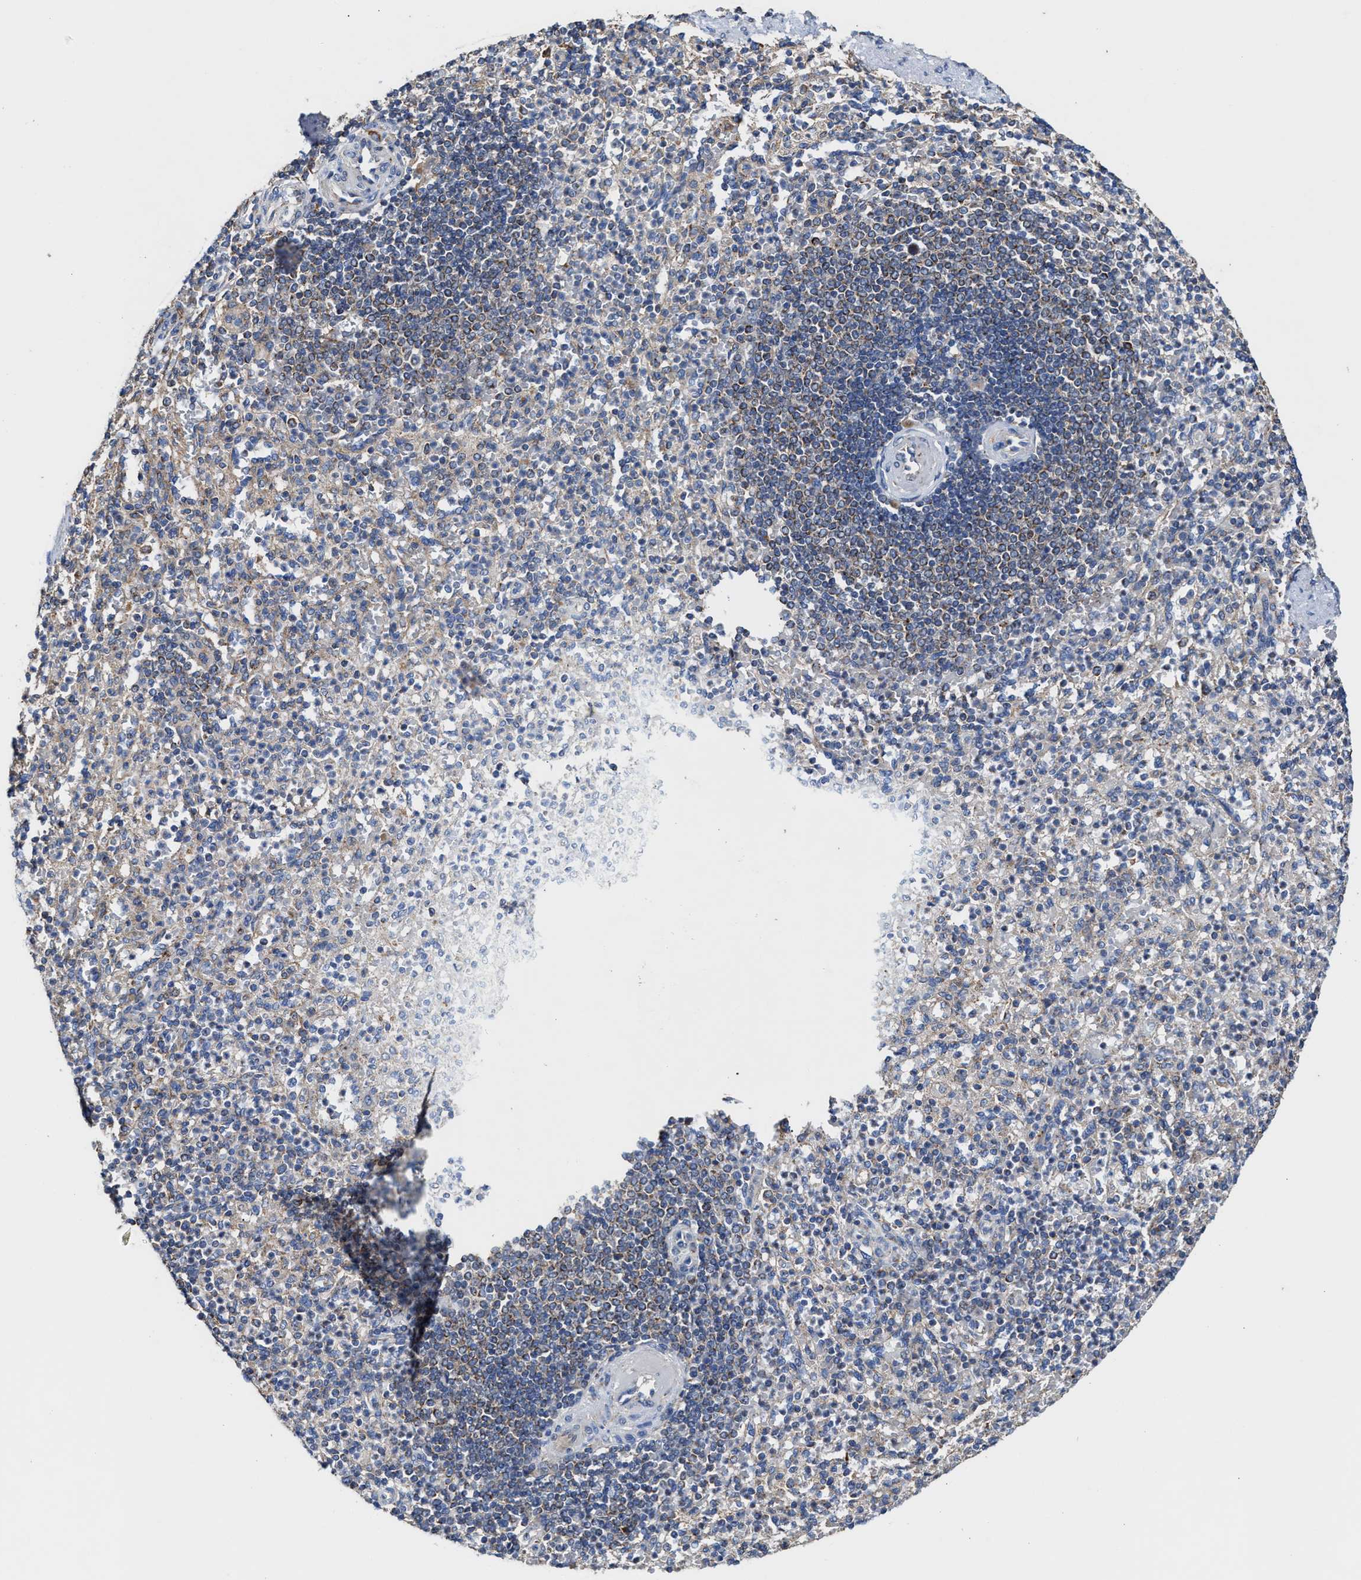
{"staining": {"intensity": "weak", "quantity": "25%-75%", "location": "cytoplasmic/membranous"}, "tissue": "spleen", "cell_type": "Cells in red pulp", "image_type": "normal", "snomed": [{"axis": "morphology", "description": "Normal tissue, NOS"}, {"axis": "topography", "description": "Spleen"}], "caption": "Approximately 25%-75% of cells in red pulp in unremarkable human spleen exhibit weak cytoplasmic/membranous protein expression as visualized by brown immunohistochemical staining.", "gene": "MECR", "patient": {"sex": "female", "age": 74}}